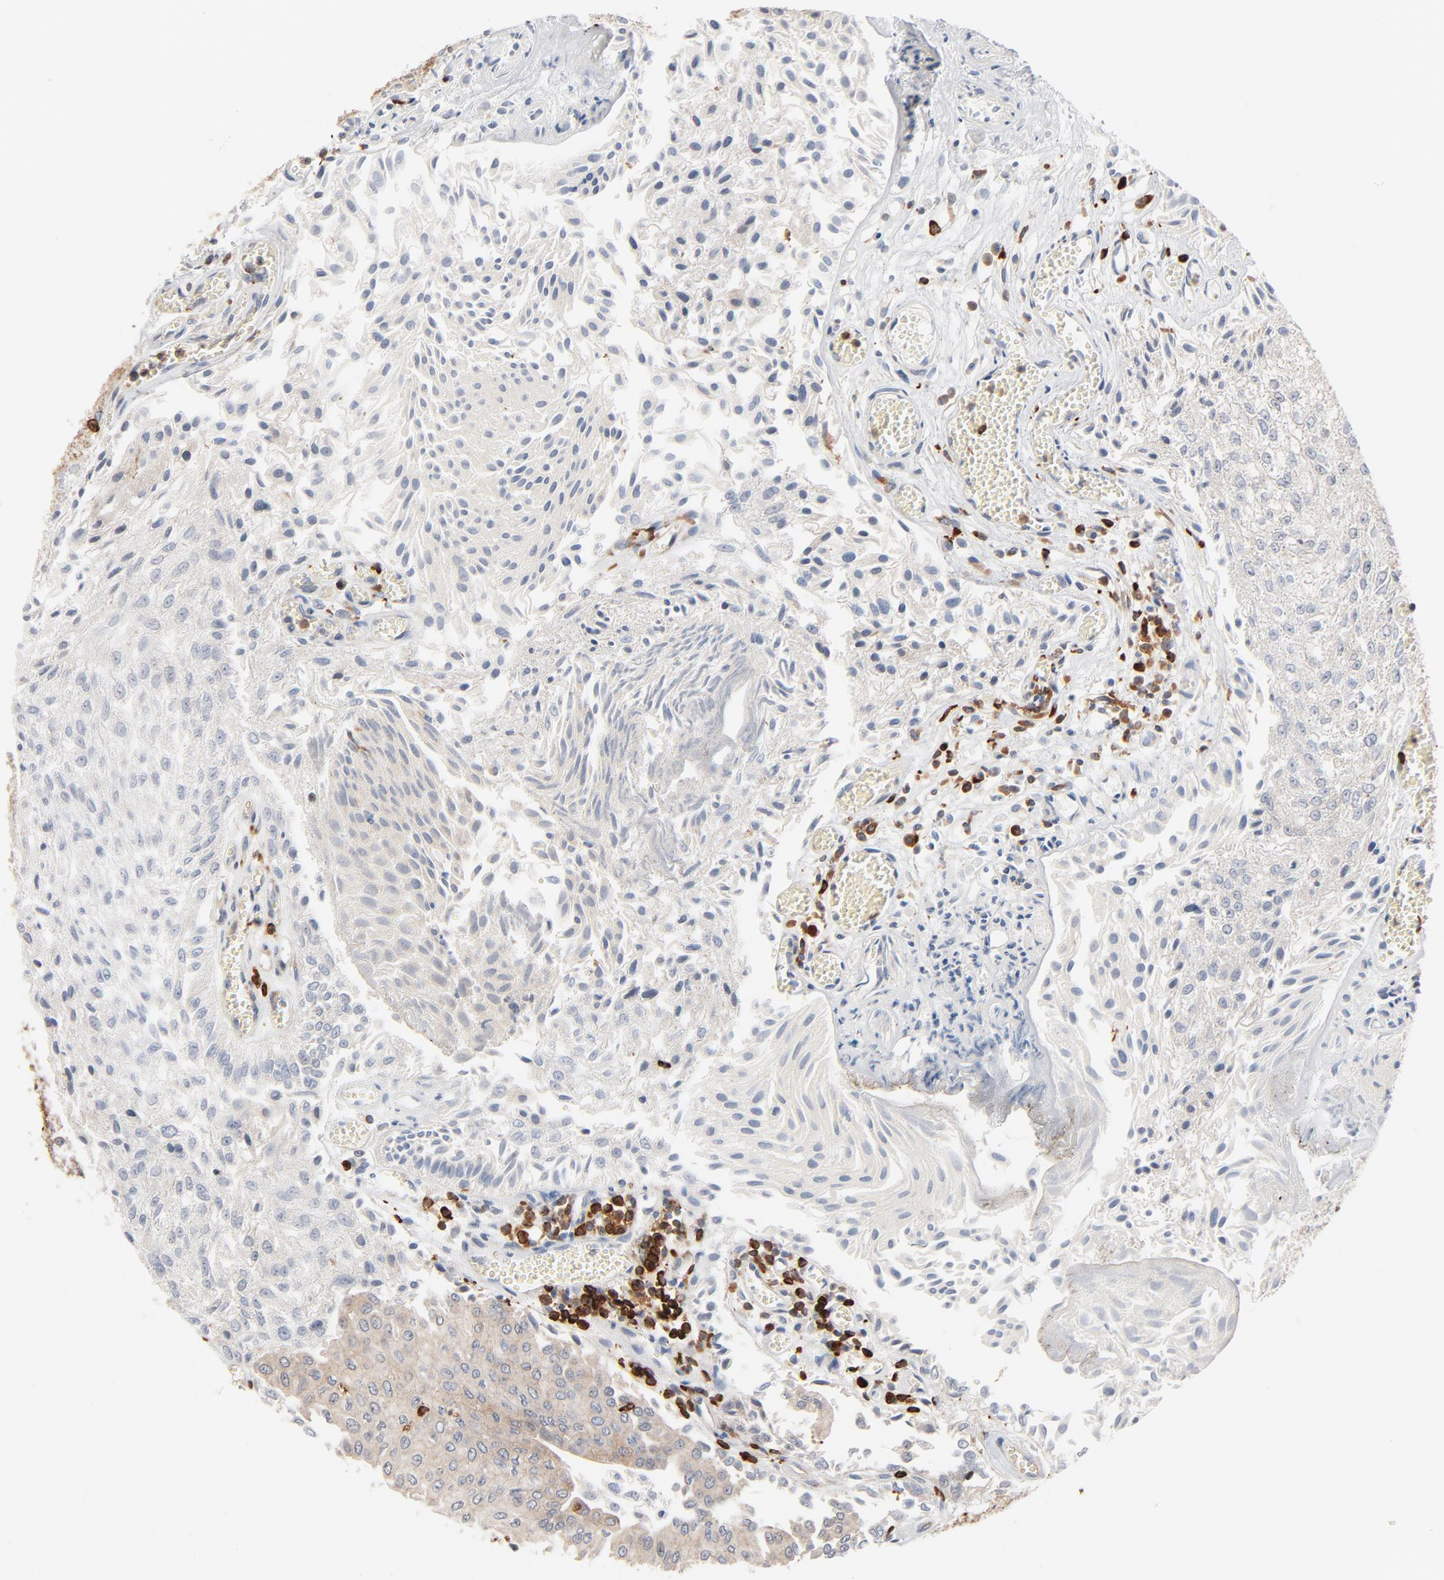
{"staining": {"intensity": "negative", "quantity": "none", "location": "none"}, "tissue": "urothelial cancer", "cell_type": "Tumor cells", "image_type": "cancer", "snomed": [{"axis": "morphology", "description": "Urothelial carcinoma, Low grade"}, {"axis": "topography", "description": "Urinary bladder"}], "caption": "This is an immunohistochemistry (IHC) micrograph of low-grade urothelial carcinoma. There is no staining in tumor cells.", "gene": "SH3KBP1", "patient": {"sex": "male", "age": 86}}